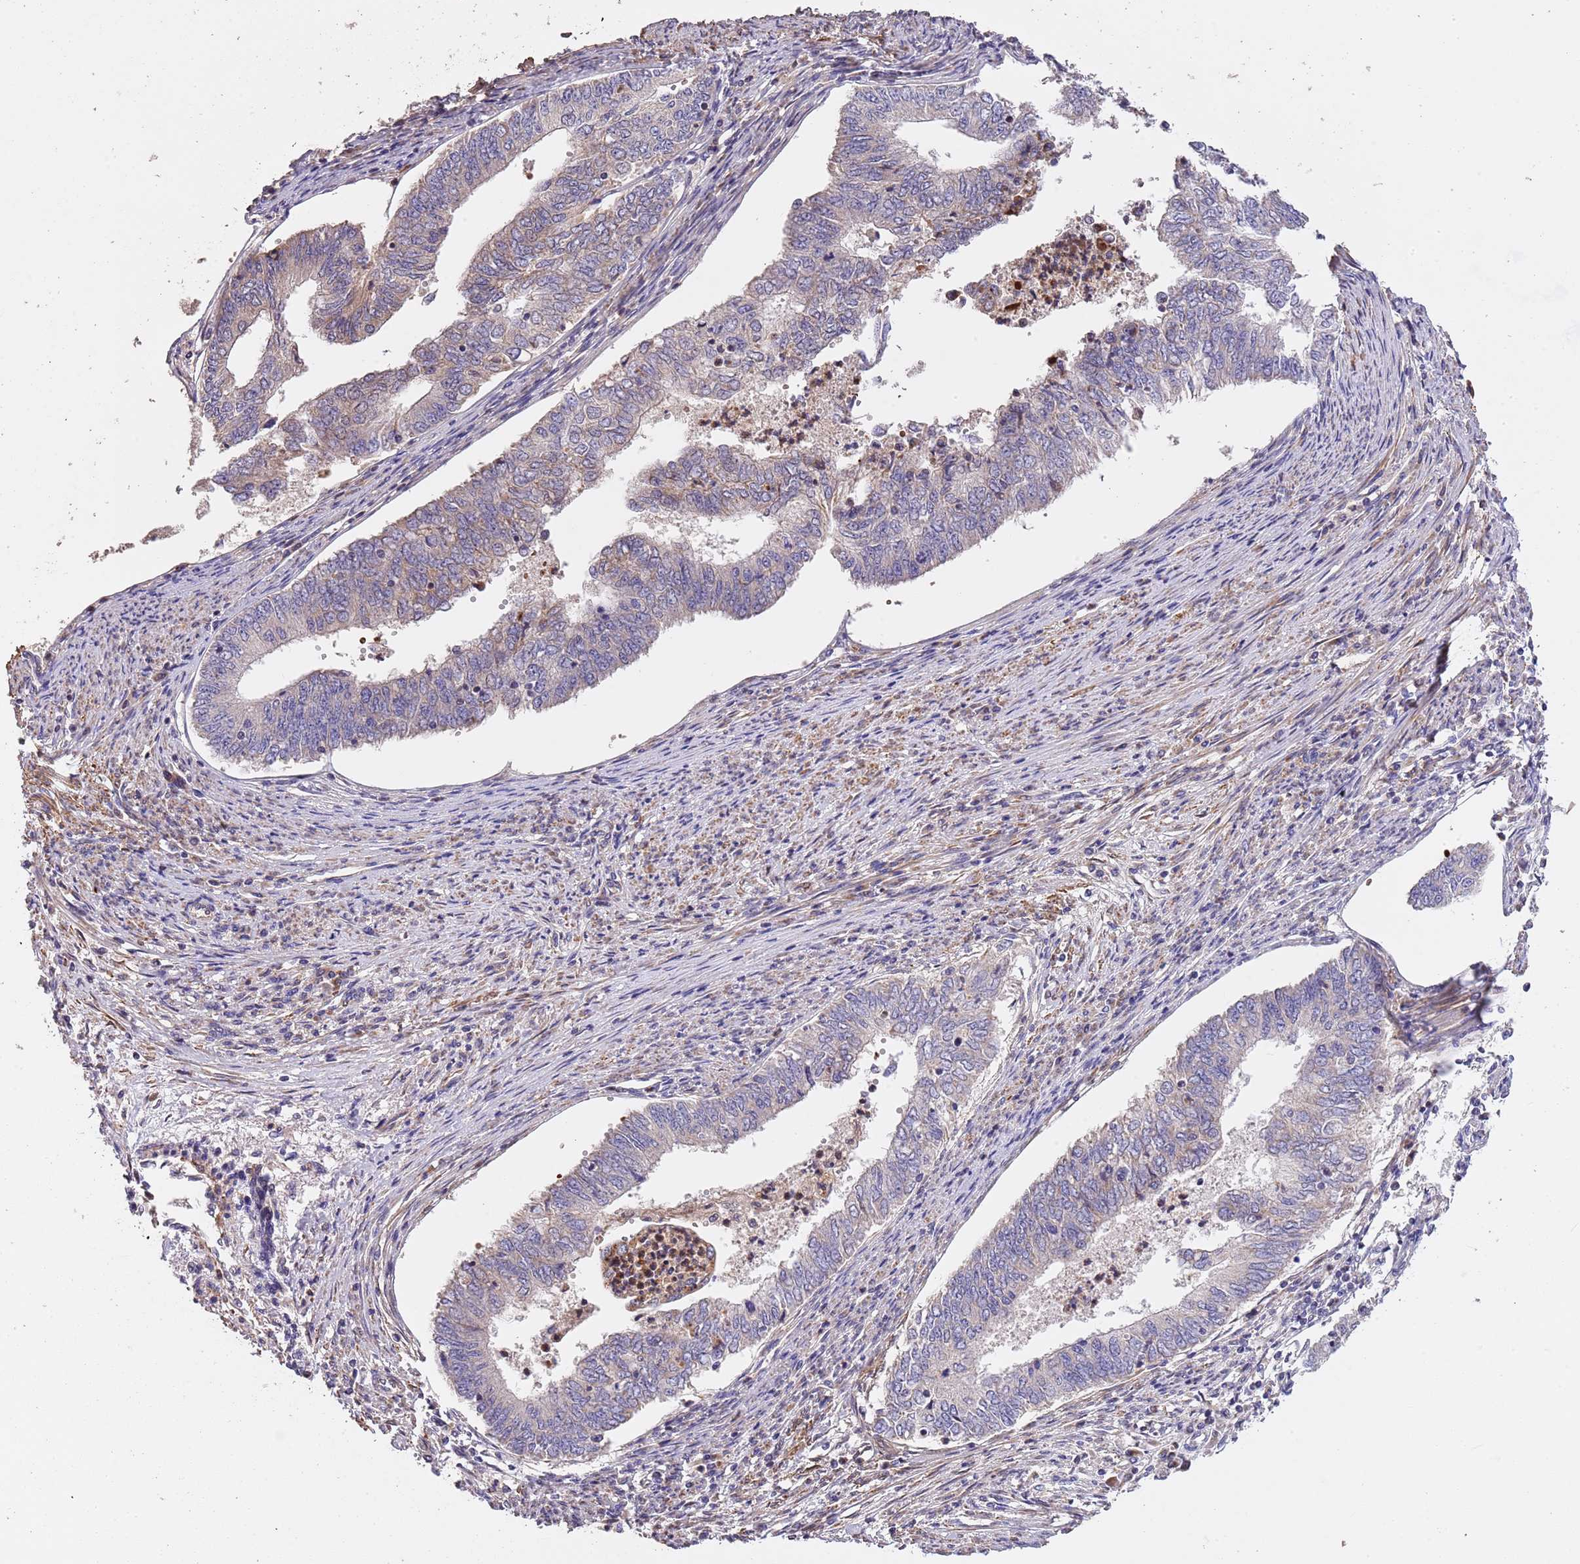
{"staining": {"intensity": "weak", "quantity": "<25%", "location": "cytoplasmic/membranous"}, "tissue": "endometrial cancer", "cell_type": "Tumor cells", "image_type": "cancer", "snomed": [{"axis": "morphology", "description": "Adenocarcinoma, NOS"}, {"axis": "topography", "description": "Endometrium"}], "caption": "There is no significant expression in tumor cells of adenocarcinoma (endometrial).", "gene": "PIGA", "patient": {"sex": "female", "age": 68}}